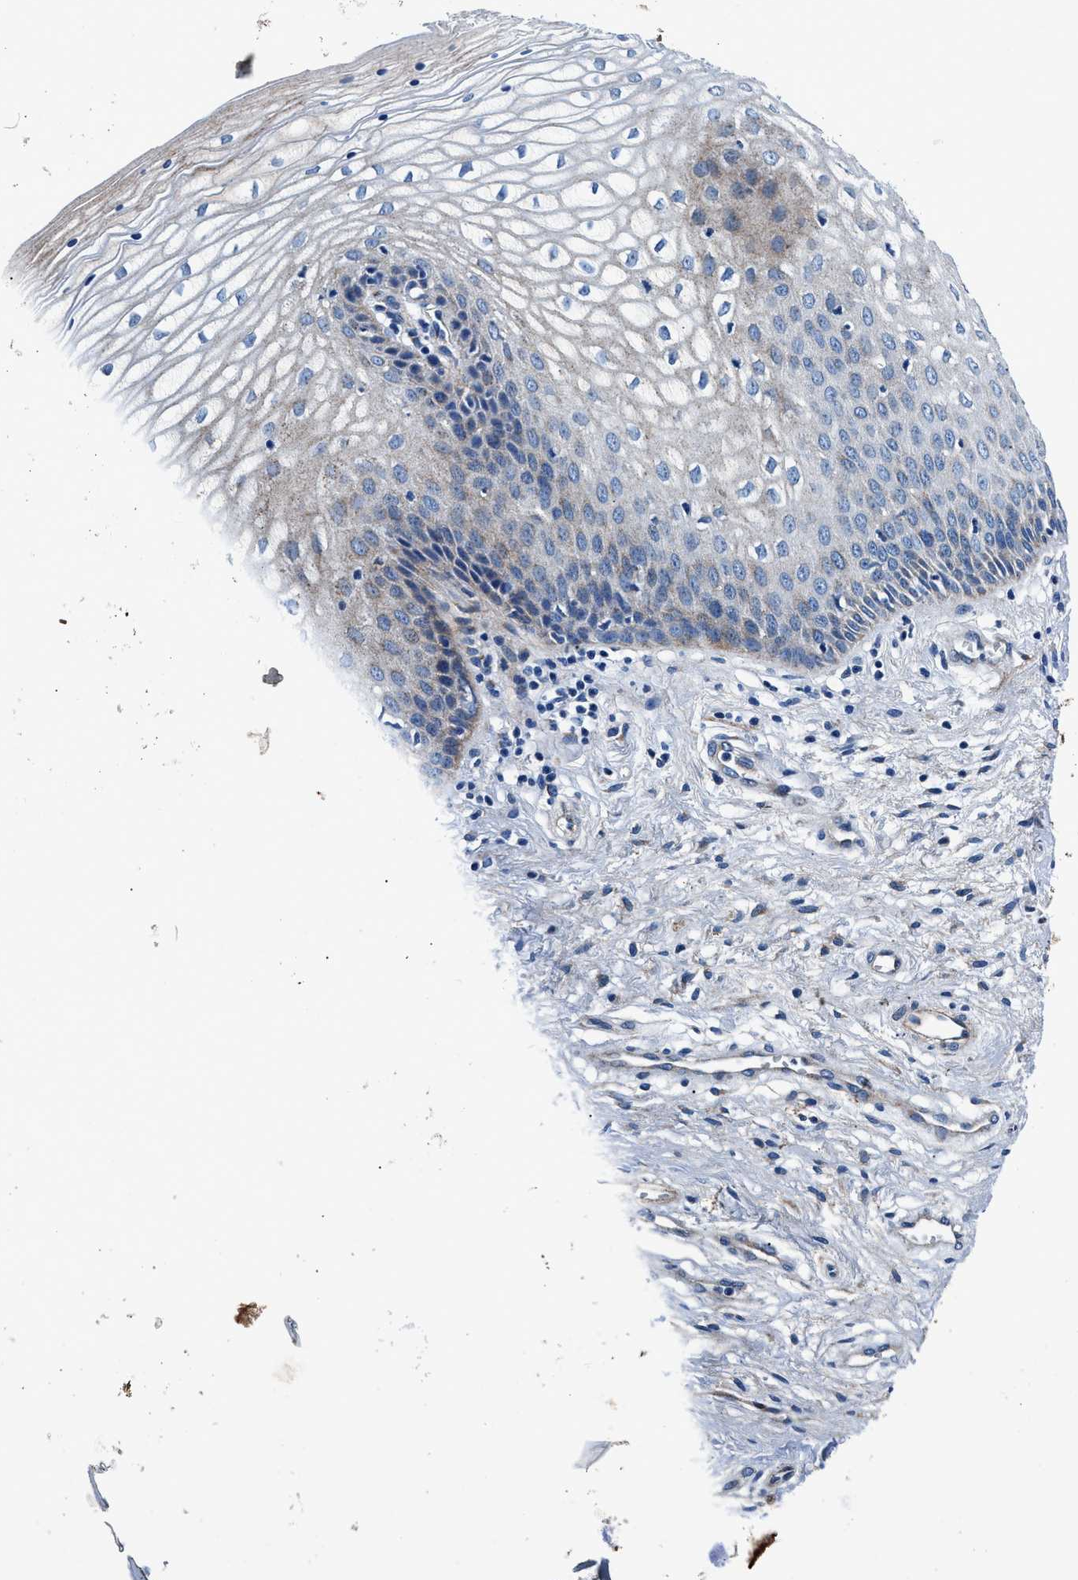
{"staining": {"intensity": "weak", "quantity": "25%-75%", "location": "cytoplasmic/membranous"}, "tissue": "vagina", "cell_type": "Squamous epithelial cells", "image_type": "normal", "snomed": [{"axis": "morphology", "description": "Normal tissue, NOS"}, {"axis": "topography", "description": "Vagina"}], "caption": "Vagina stained with a protein marker shows weak staining in squamous epithelial cells.", "gene": "DAG1", "patient": {"sex": "female", "age": 34}}